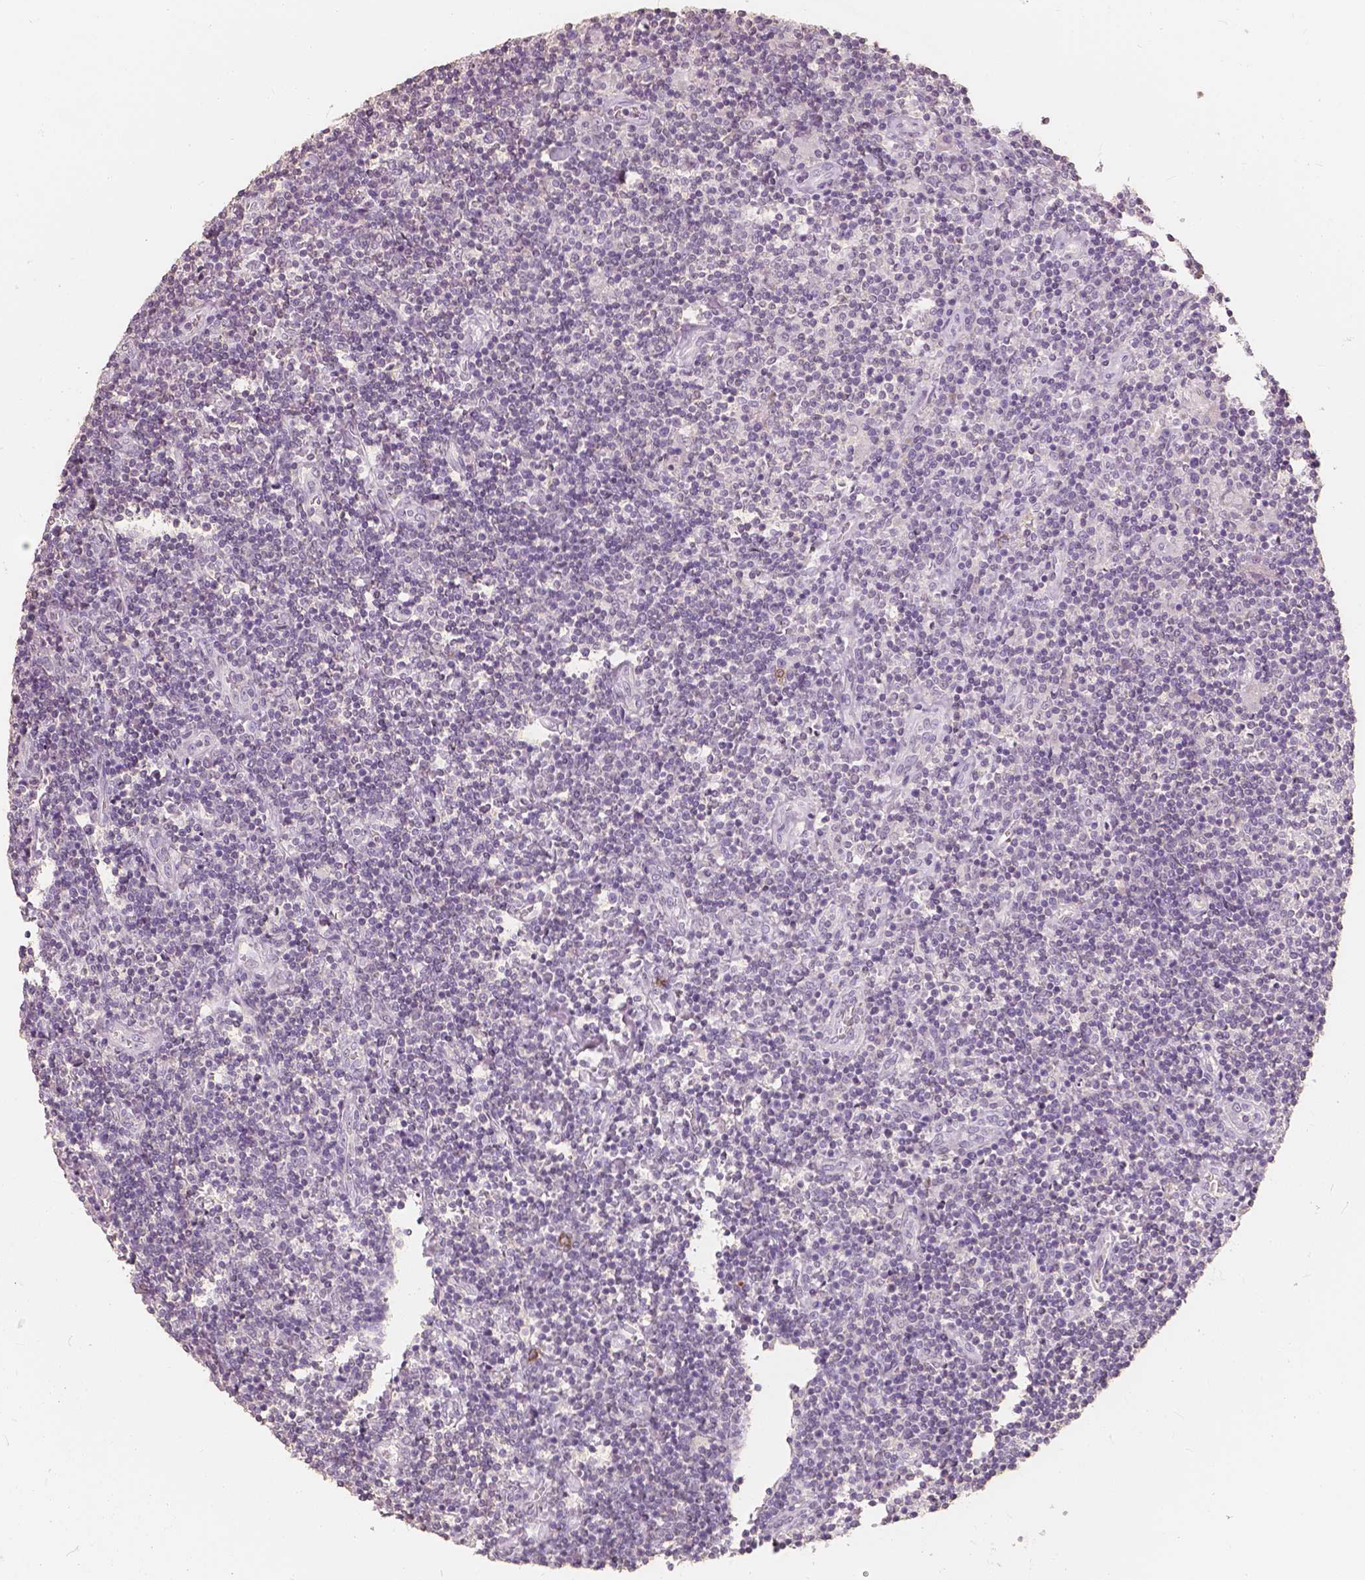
{"staining": {"intensity": "negative", "quantity": "none", "location": "none"}, "tissue": "lymphoma", "cell_type": "Tumor cells", "image_type": "cancer", "snomed": [{"axis": "morphology", "description": "Hodgkin's disease, NOS"}, {"axis": "topography", "description": "Lymph node"}], "caption": "DAB immunohistochemical staining of human Hodgkin's disease exhibits no significant expression in tumor cells.", "gene": "SAT2", "patient": {"sex": "male", "age": 40}}